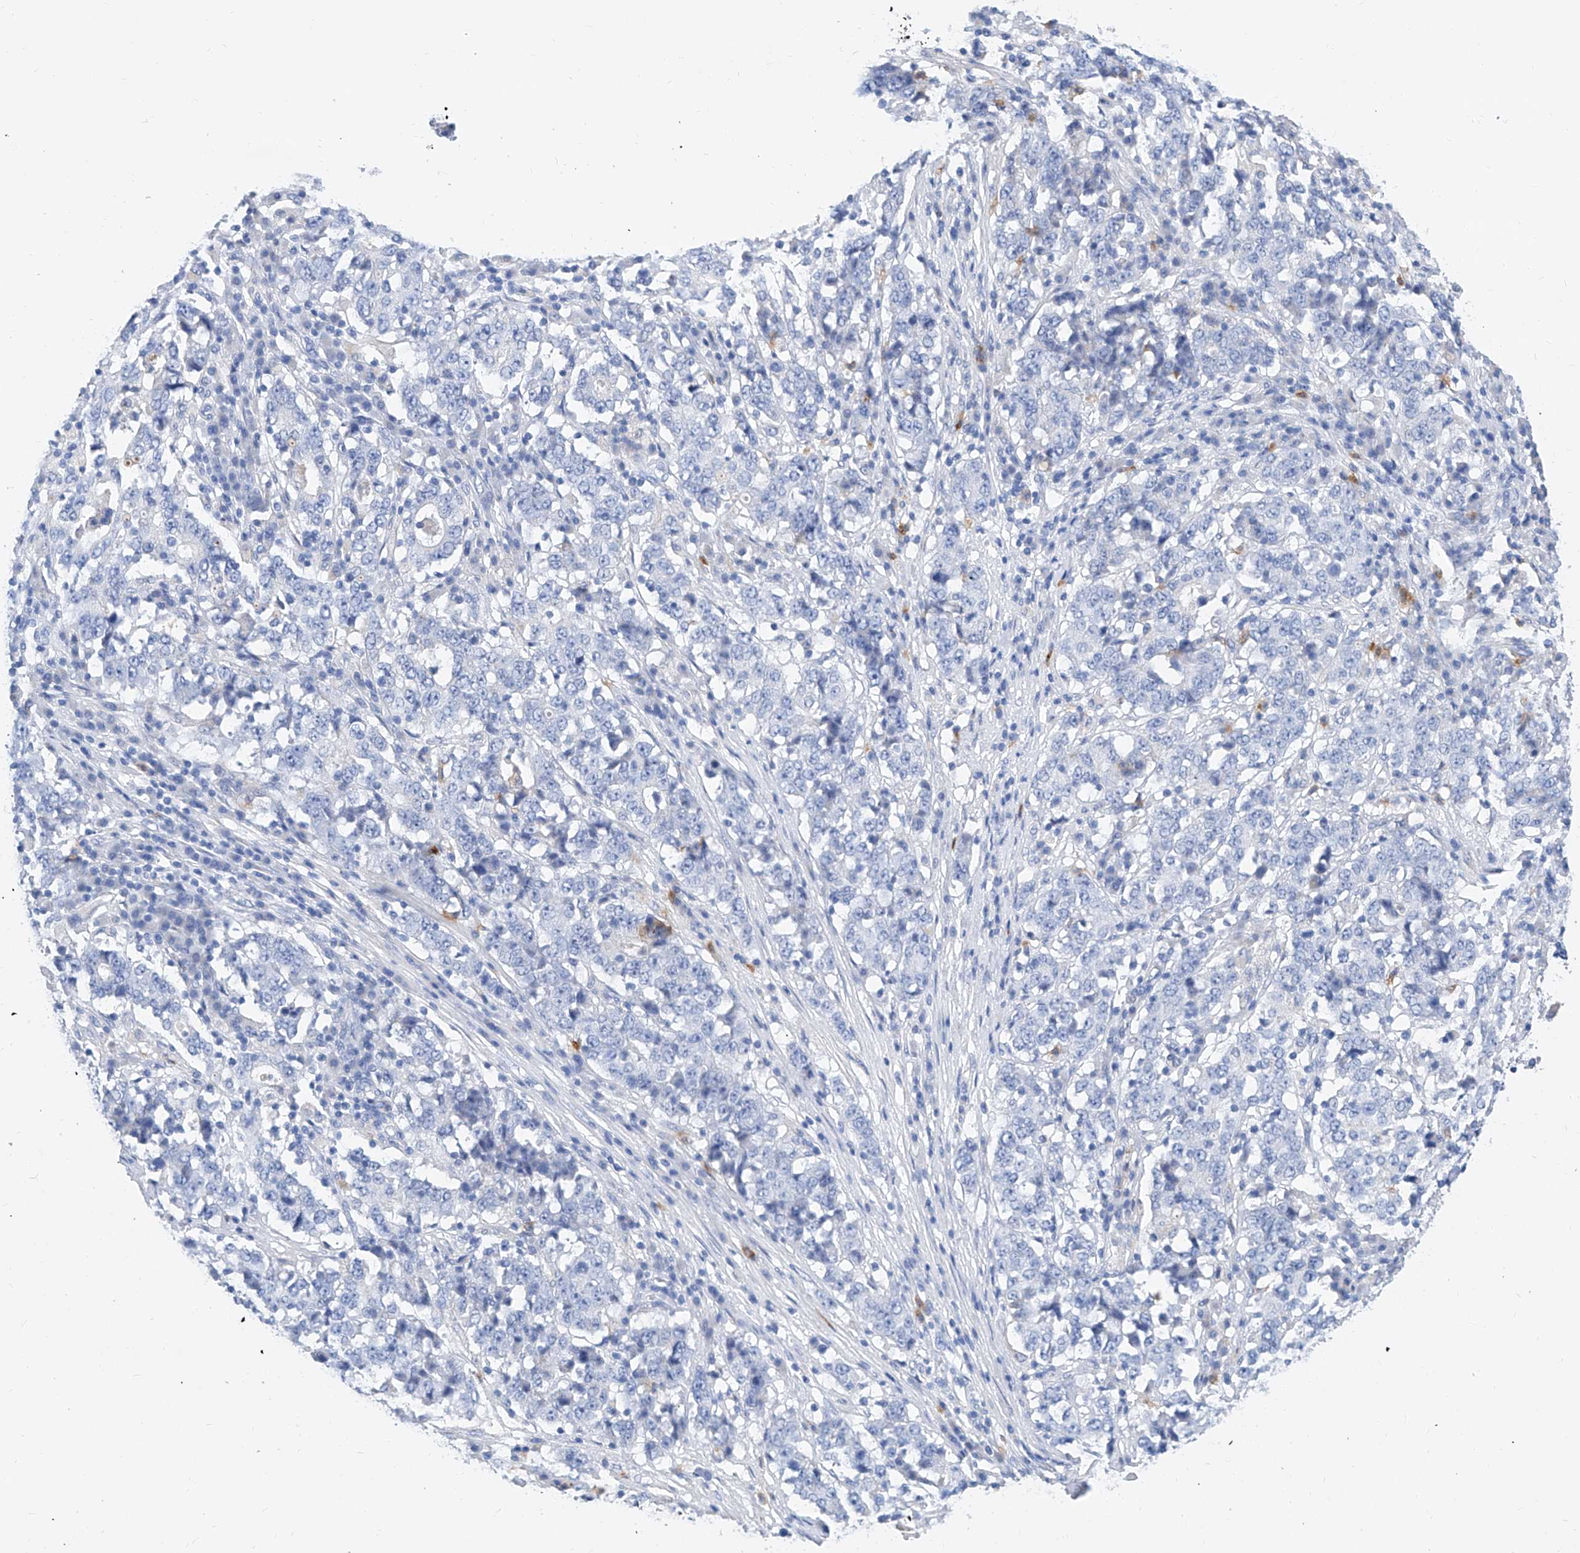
{"staining": {"intensity": "negative", "quantity": "none", "location": "none"}, "tissue": "stomach cancer", "cell_type": "Tumor cells", "image_type": "cancer", "snomed": [{"axis": "morphology", "description": "Adenocarcinoma, NOS"}, {"axis": "topography", "description": "Stomach"}], "caption": "Immunohistochemistry (IHC) of human stomach adenocarcinoma displays no expression in tumor cells.", "gene": "SLC25A29", "patient": {"sex": "male", "age": 59}}